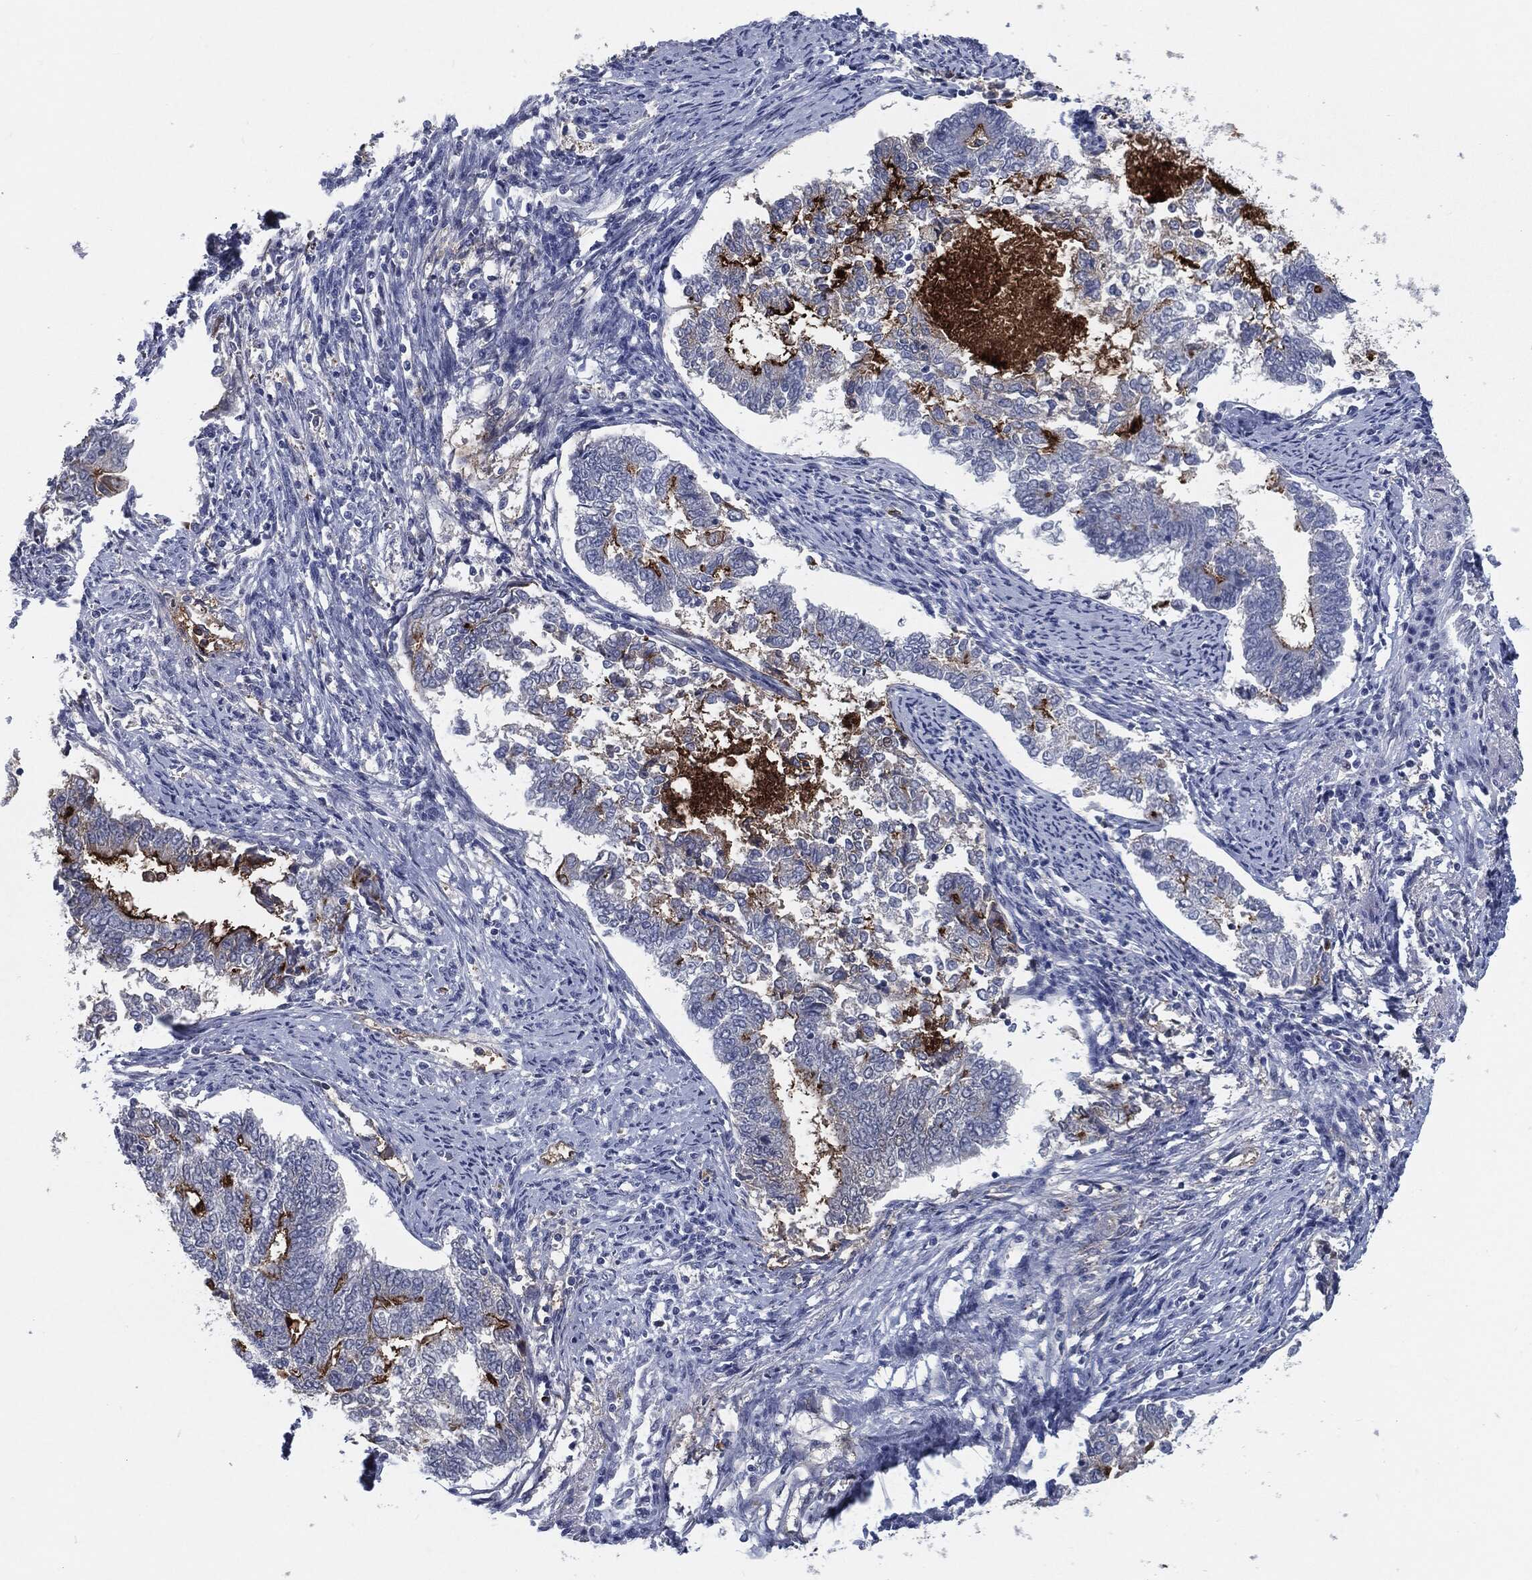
{"staining": {"intensity": "strong", "quantity": "<25%", "location": "cytoplasmic/membranous"}, "tissue": "endometrial cancer", "cell_type": "Tumor cells", "image_type": "cancer", "snomed": [{"axis": "morphology", "description": "Adenocarcinoma, NOS"}, {"axis": "topography", "description": "Endometrium"}], "caption": "Immunohistochemical staining of human adenocarcinoma (endometrial) exhibits medium levels of strong cytoplasmic/membranous protein positivity in approximately <25% of tumor cells. The staining was performed using DAB to visualize the protein expression in brown, while the nuclei were stained in blue with hematoxylin (Magnification: 20x).", "gene": "PROM1", "patient": {"sex": "female", "age": 65}}